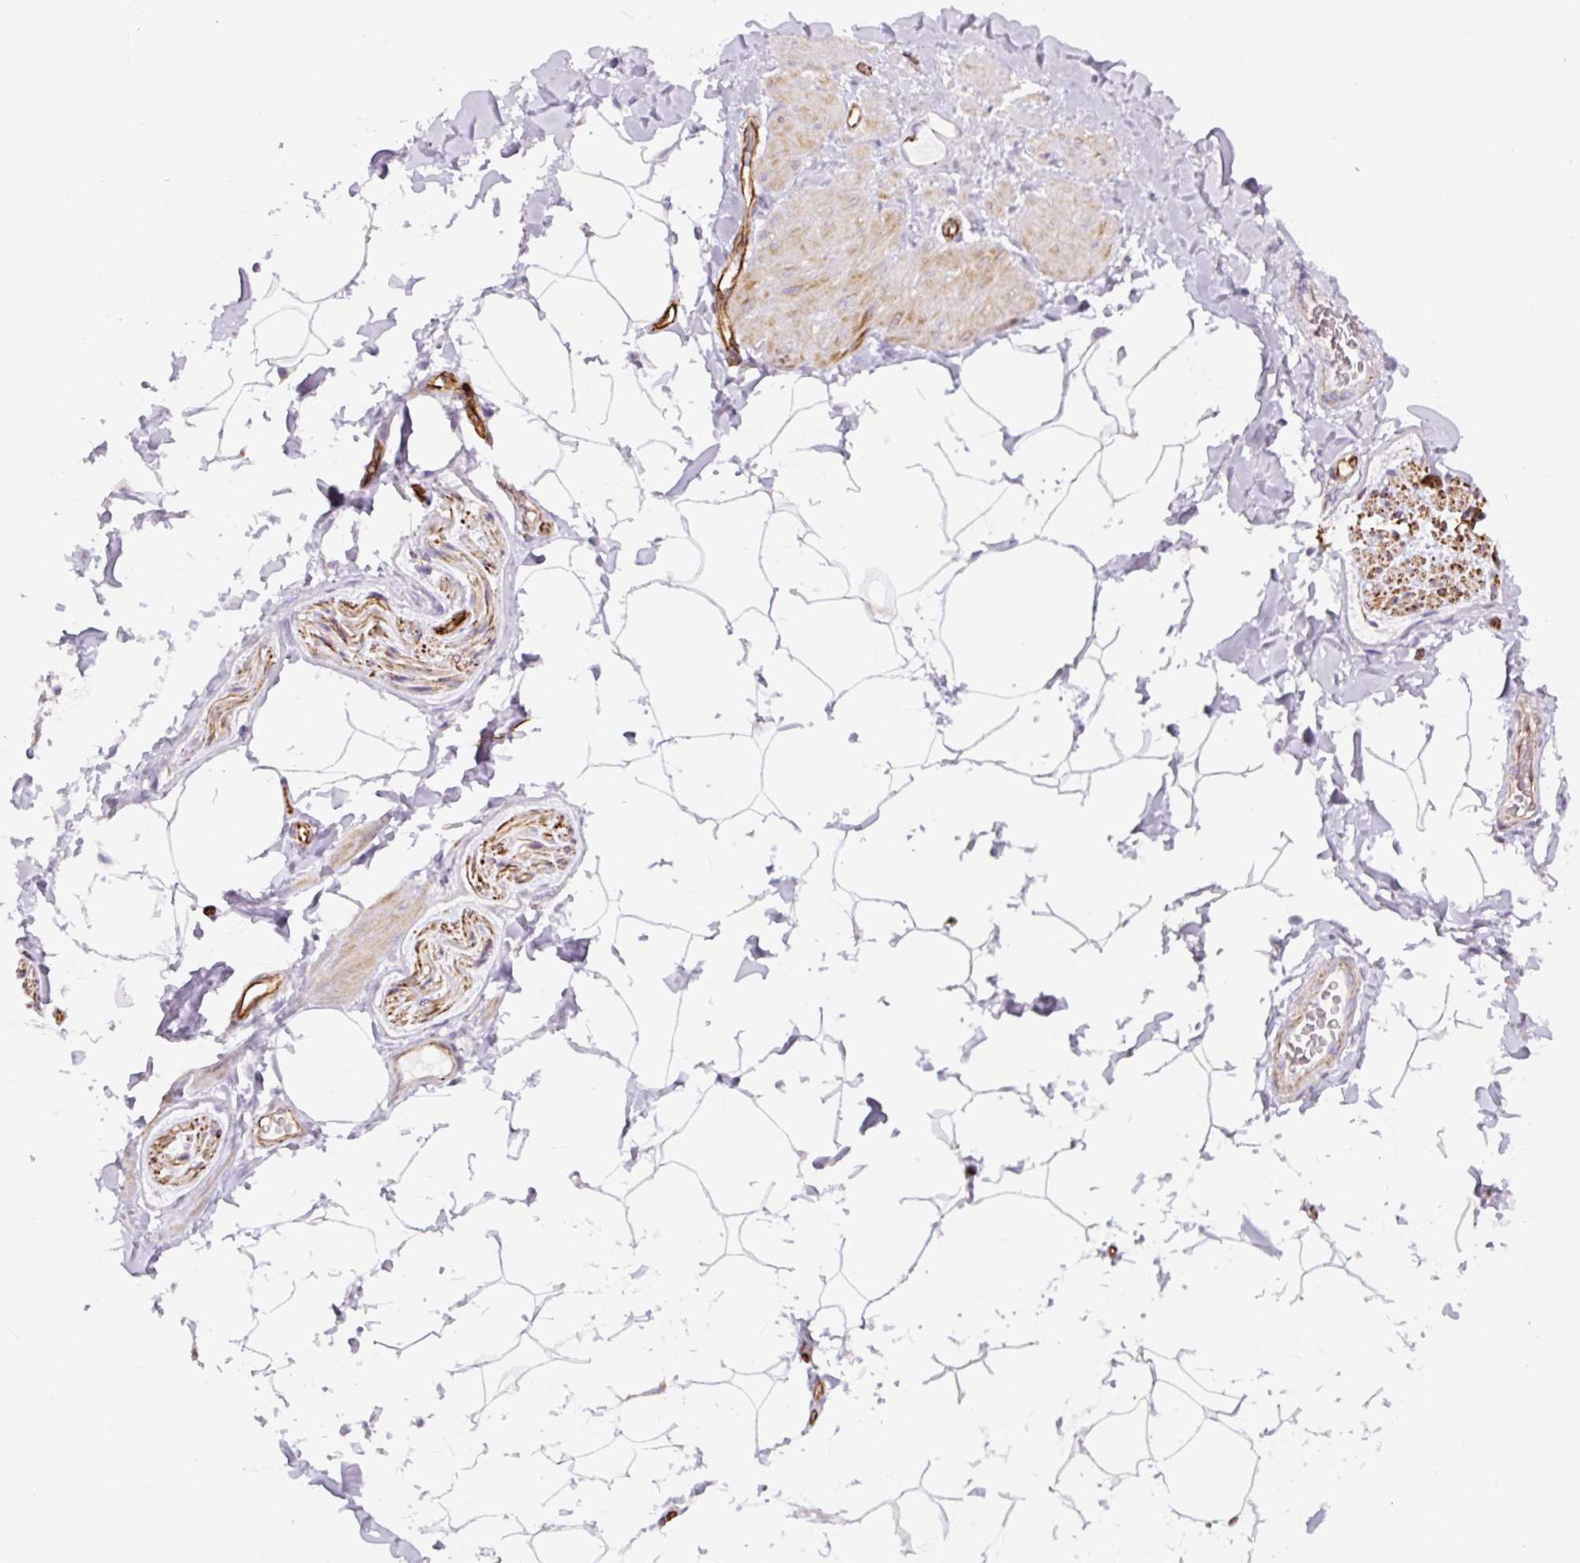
{"staining": {"intensity": "negative", "quantity": "none", "location": "none"}, "tissue": "adipose tissue", "cell_type": "Adipocytes", "image_type": "normal", "snomed": [{"axis": "morphology", "description": "Normal tissue, NOS"}, {"axis": "topography", "description": "Vascular tissue"}, {"axis": "topography", "description": "Peripheral nerve tissue"}], "caption": "A micrograph of adipose tissue stained for a protein displays no brown staining in adipocytes.", "gene": "NES", "patient": {"sex": "male", "age": 41}}